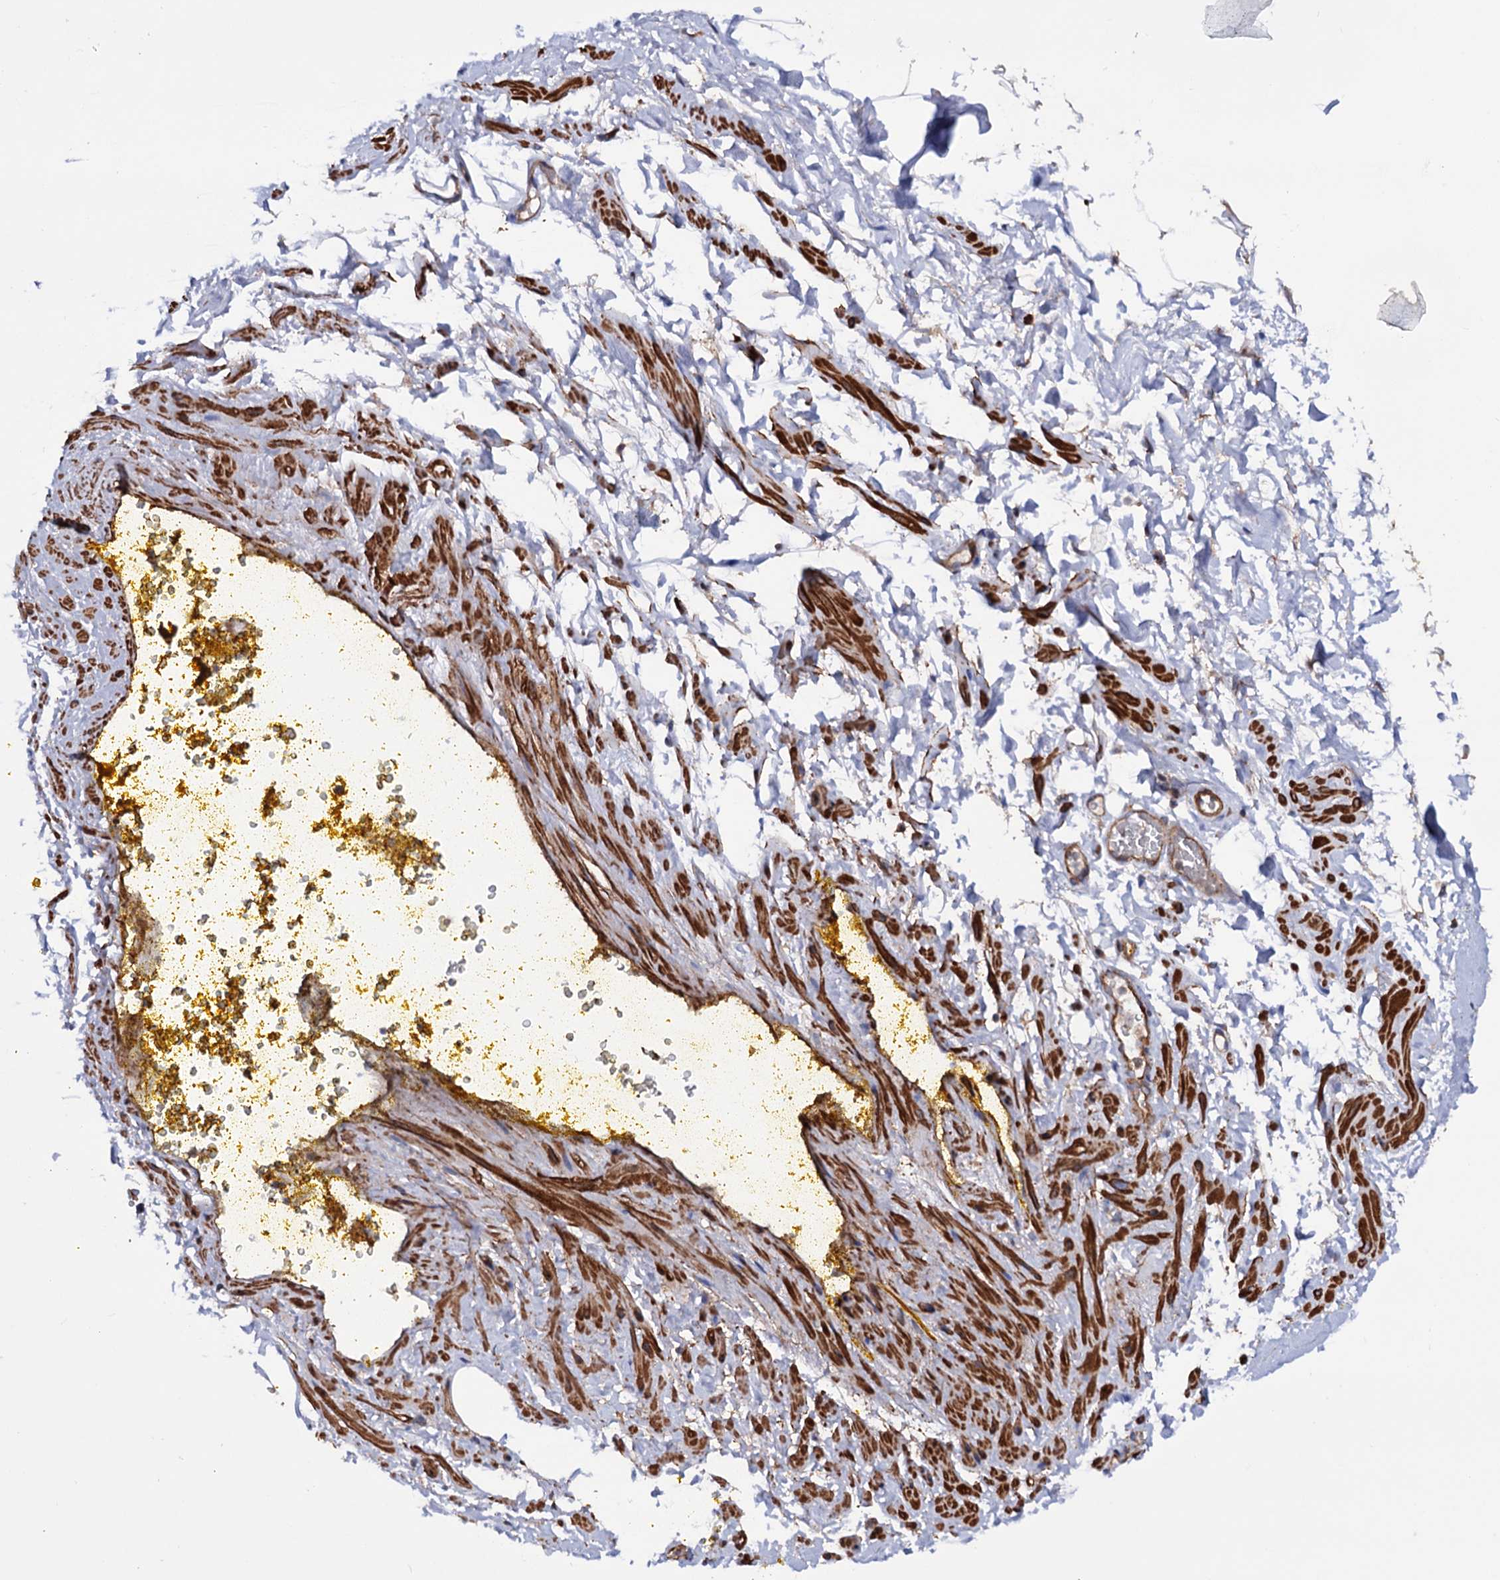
{"staining": {"intensity": "moderate", "quantity": ">75%", "location": "cytoplasmic/membranous"}, "tissue": "soft tissue", "cell_type": "Fibroblasts", "image_type": "normal", "snomed": [{"axis": "morphology", "description": "Normal tissue, NOS"}, {"axis": "morphology", "description": "Adenocarcinoma, Low grade"}, {"axis": "topography", "description": "Prostate"}, {"axis": "topography", "description": "Peripheral nerve tissue"}], "caption": "IHC of benign soft tissue displays medium levels of moderate cytoplasmic/membranous expression in approximately >75% of fibroblasts. The staining was performed using DAB (3,3'-diaminobenzidine), with brown indicating positive protein expression. Nuclei are stained blue with hematoxylin.", "gene": "FERMT2", "patient": {"sex": "male", "age": 63}}